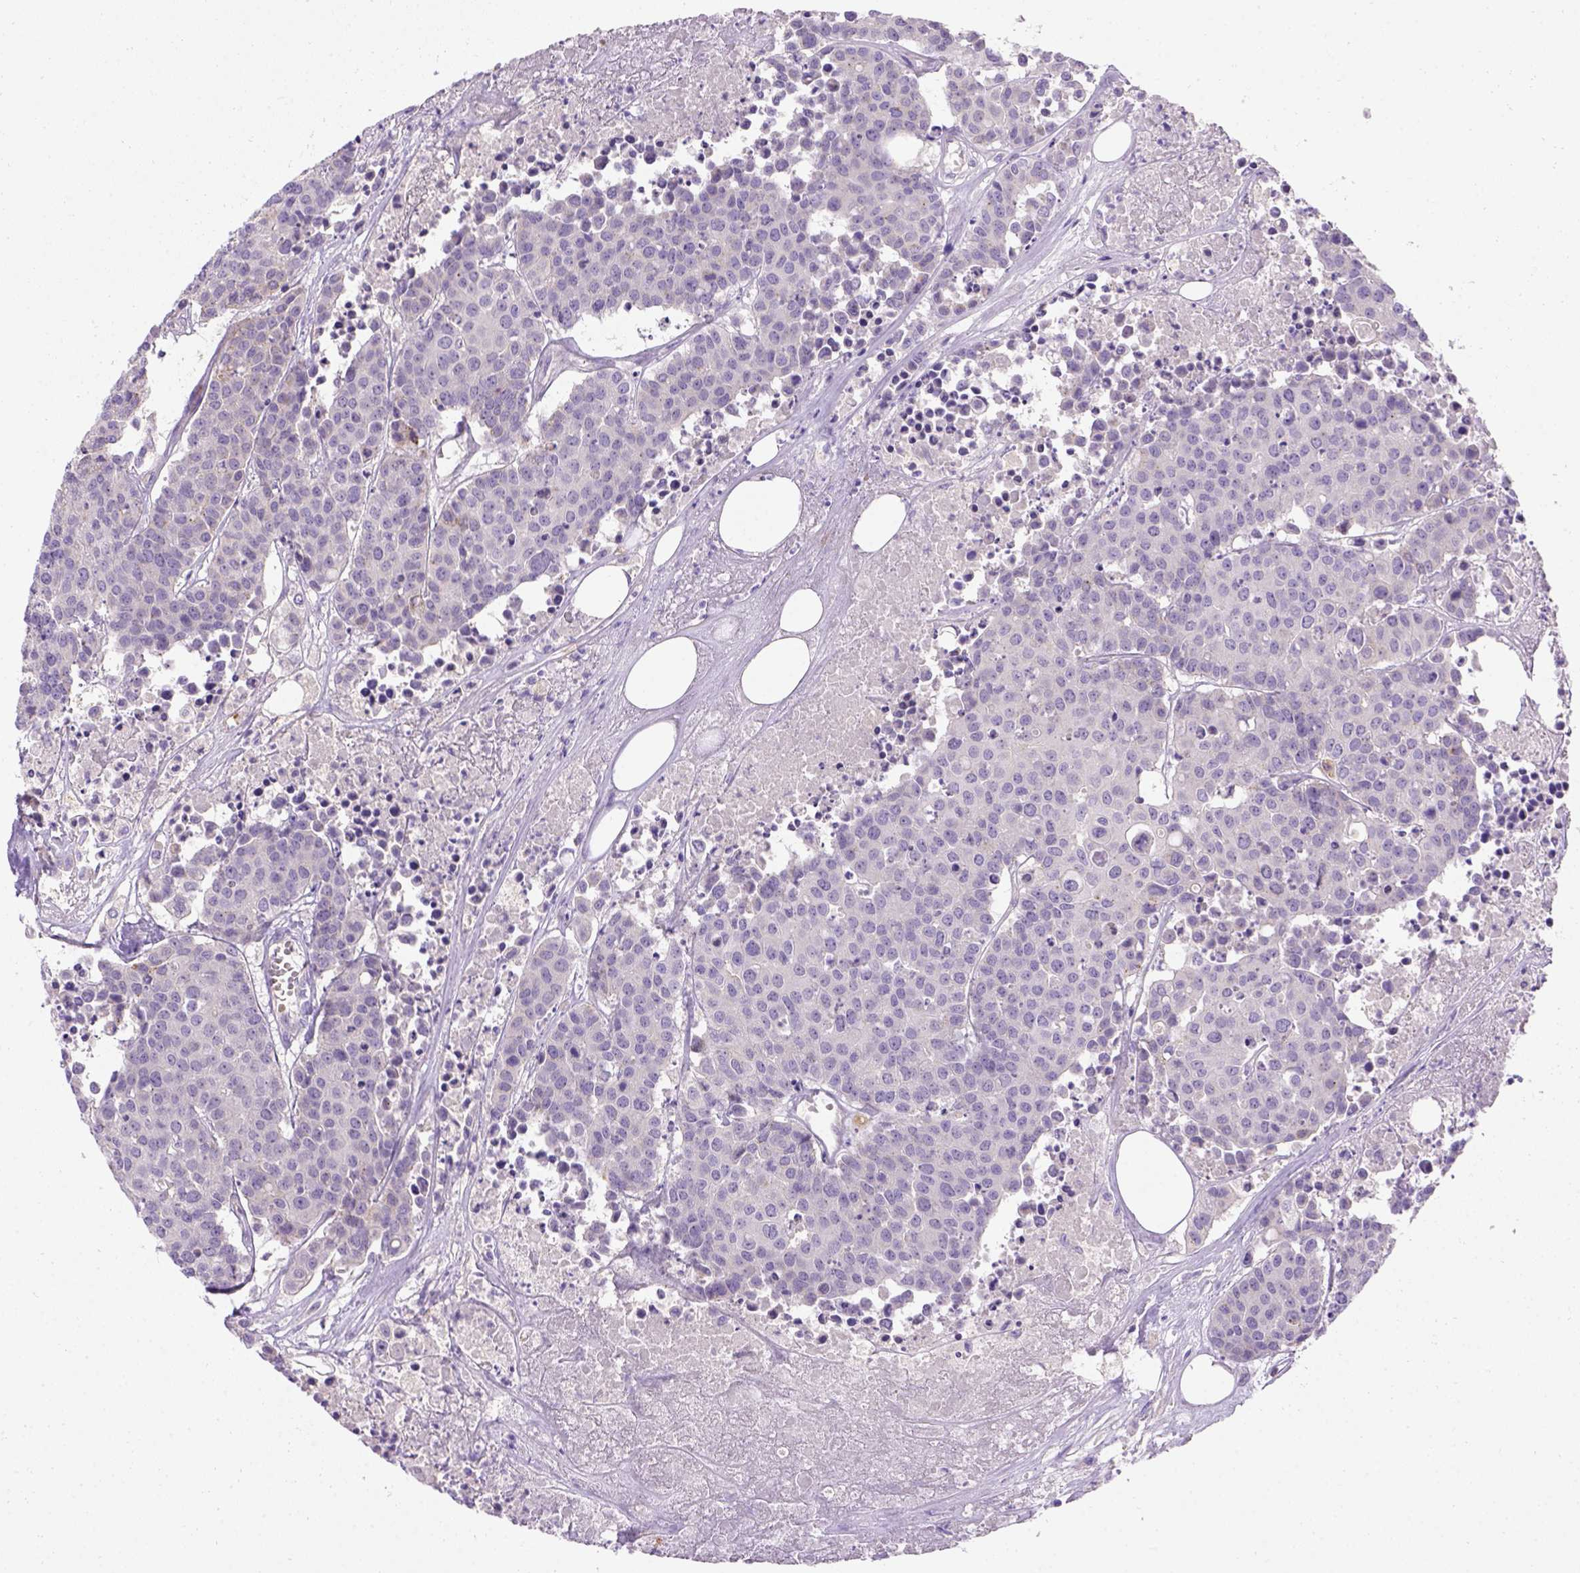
{"staining": {"intensity": "negative", "quantity": "none", "location": "none"}, "tissue": "carcinoid", "cell_type": "Tumor cells", "image_type": "cancer", "snomed": [{"axis": "morphology", "description": "Carcinoid, malignant, NOS"}, {"axis": "topography", "description": "Colon"}], "caption": "Immunohistochemistry histopathology image of neoplastic tissue: malignant carcinoid stained with DAB exhibits no significant protein expression in tumor cells.", "gene": "CD3E", "patient": {"sex": "male", "age": 81}}